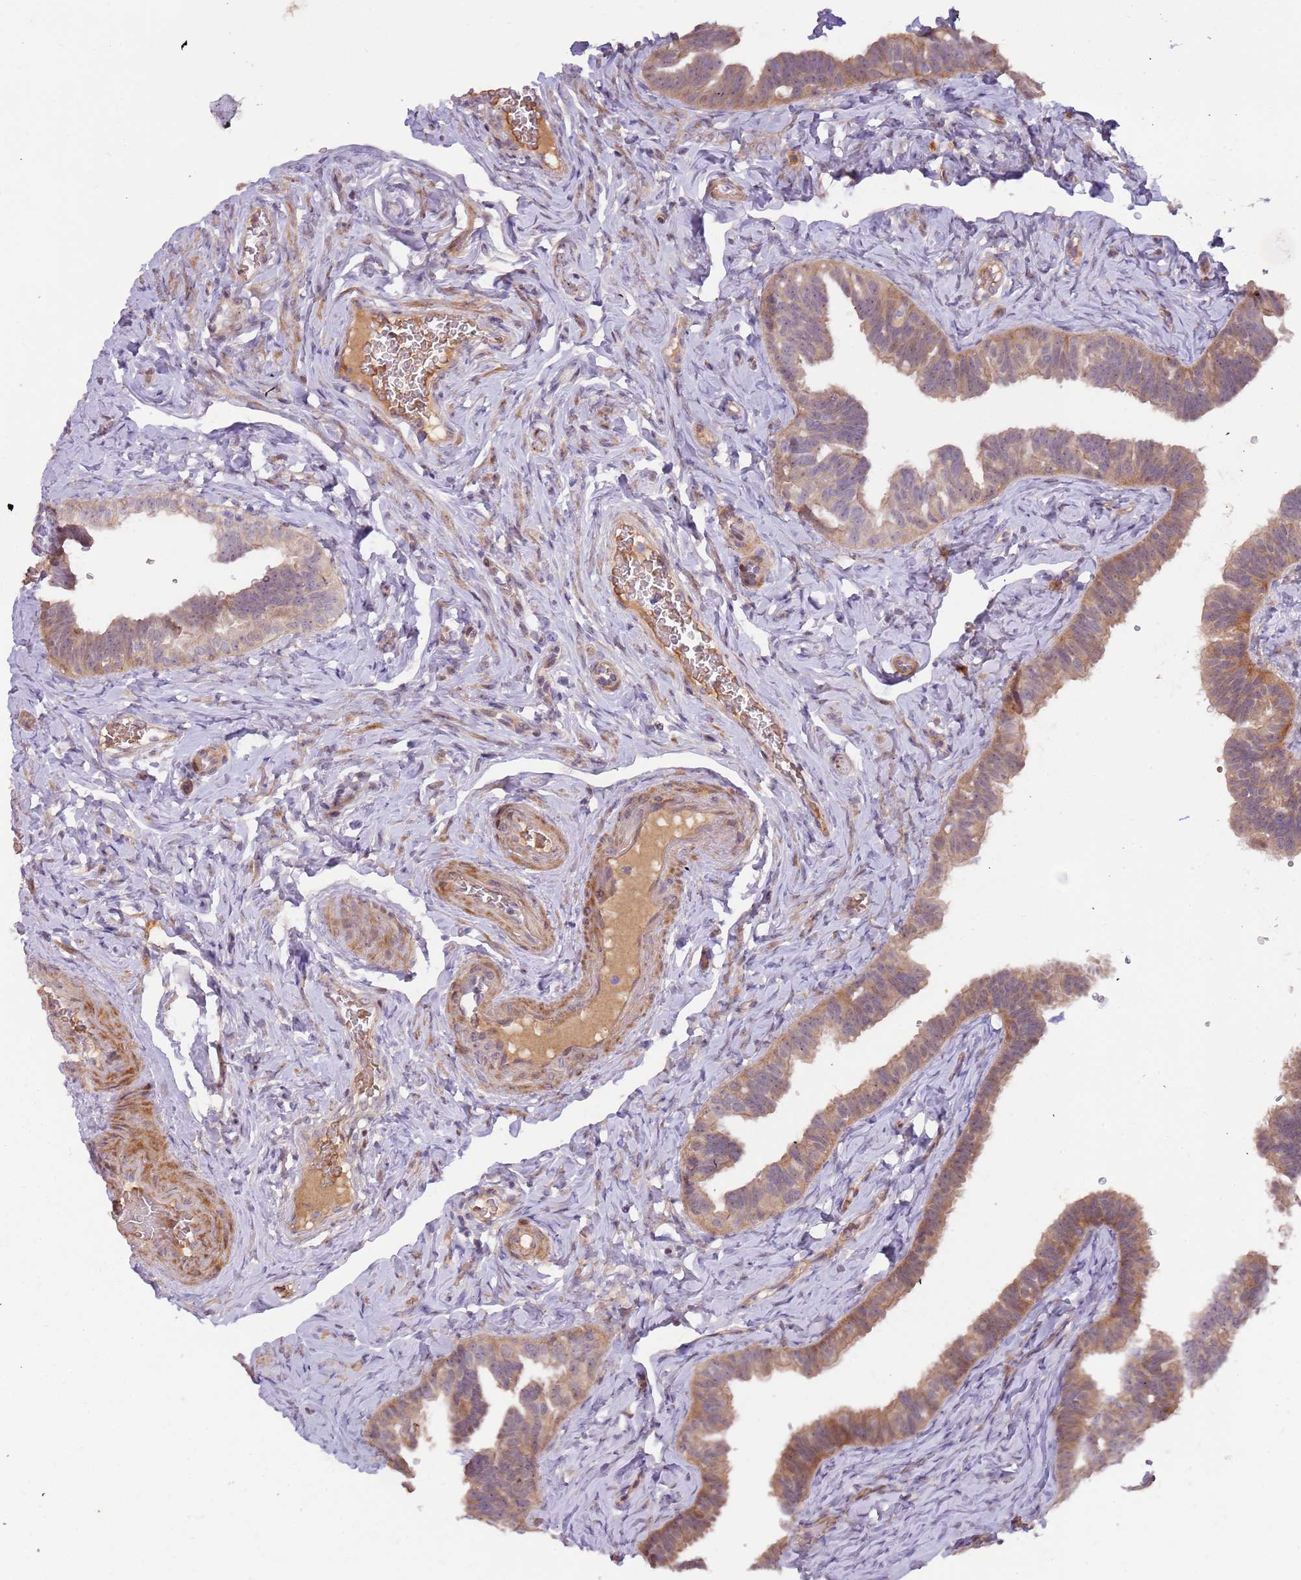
{"staining": {"intensity": "moderate", "quantity": "25%-75%", "location": "cytoplasmic/membranous"}, "tissue": "fallopian tube", "cell_type": "Glandular cells", "image_type": "normal", "snomed": [{"axis": "morphology", "description": "Normal tissue, NOS"}, {"axis": "topography", "description": "Fallopian tube"}], "caption": "An image showing moderate cytoplasmic/membranous staining in approximately 25%-75% of glandular cells in benign fallopian tube, as visualized by brown immunohistochemical staining.", "gene": "TRAPPC6B", "patient": {"sex": "female", "age": 39}}